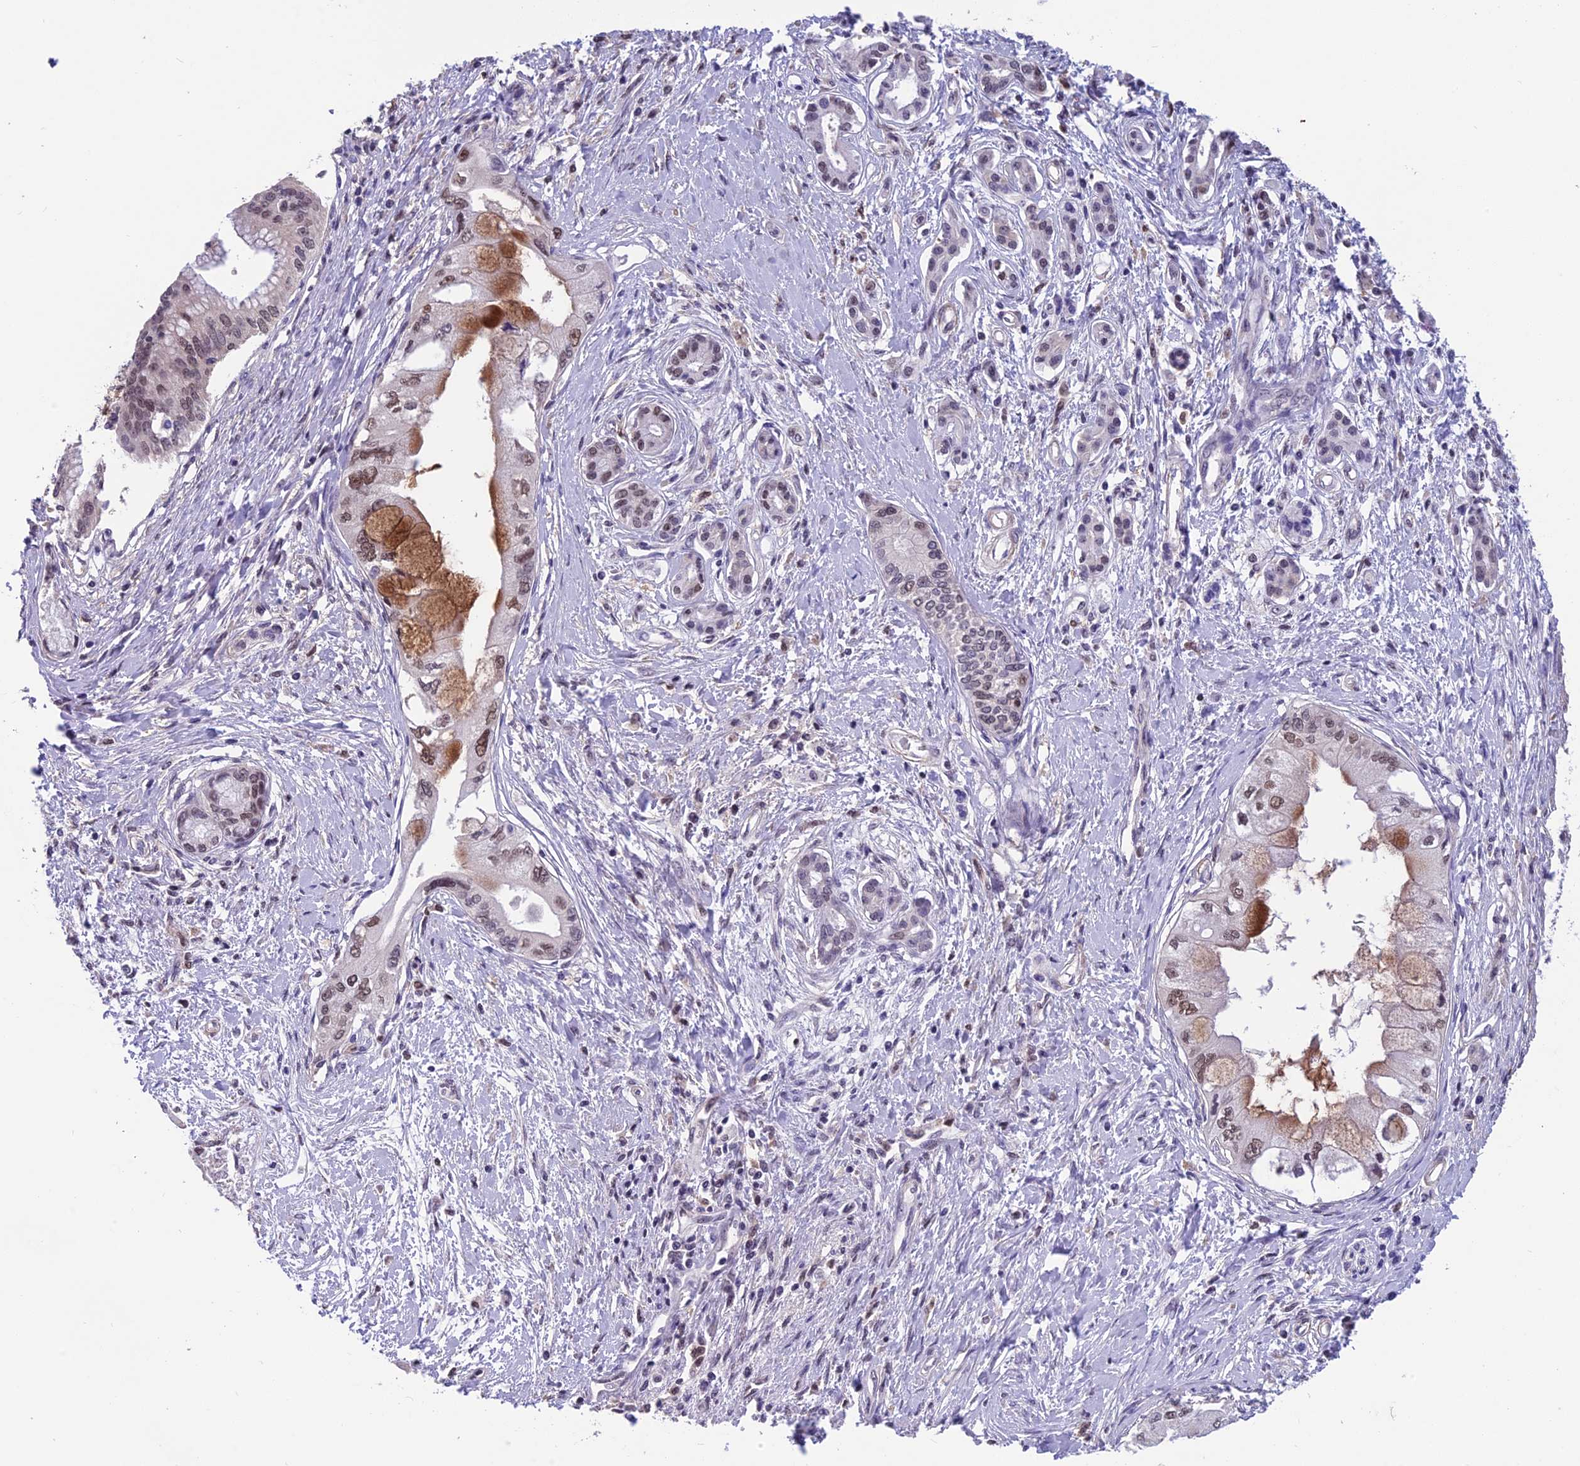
{"staining": {"intensity": "moderate", "quantity": "<25%", "location": "cytoplasmic/membranous,nuclear"}, "tissue": "pancreatic cancer", "cell_type": "Tumor cells", "image_type": "cancer", "snomed": [{"axis": "morphology", "description": "Adenocarcinoma, NOS"}, {"axis": "topography", "description": "Pancreas"}], "caption": "IHC micrograph of neoplastic tissue: pancreatic cancer stained using immunohistochemistry reveals low levels of moderate protein expression localized specifically in the cytoplasmic/membranous and nuclear of tumor cells, appearing as a cytoplasmic/membranous and nuclear brown color.", "gene": "MIS12", "patient": {"sex": "male", "age": 46}}